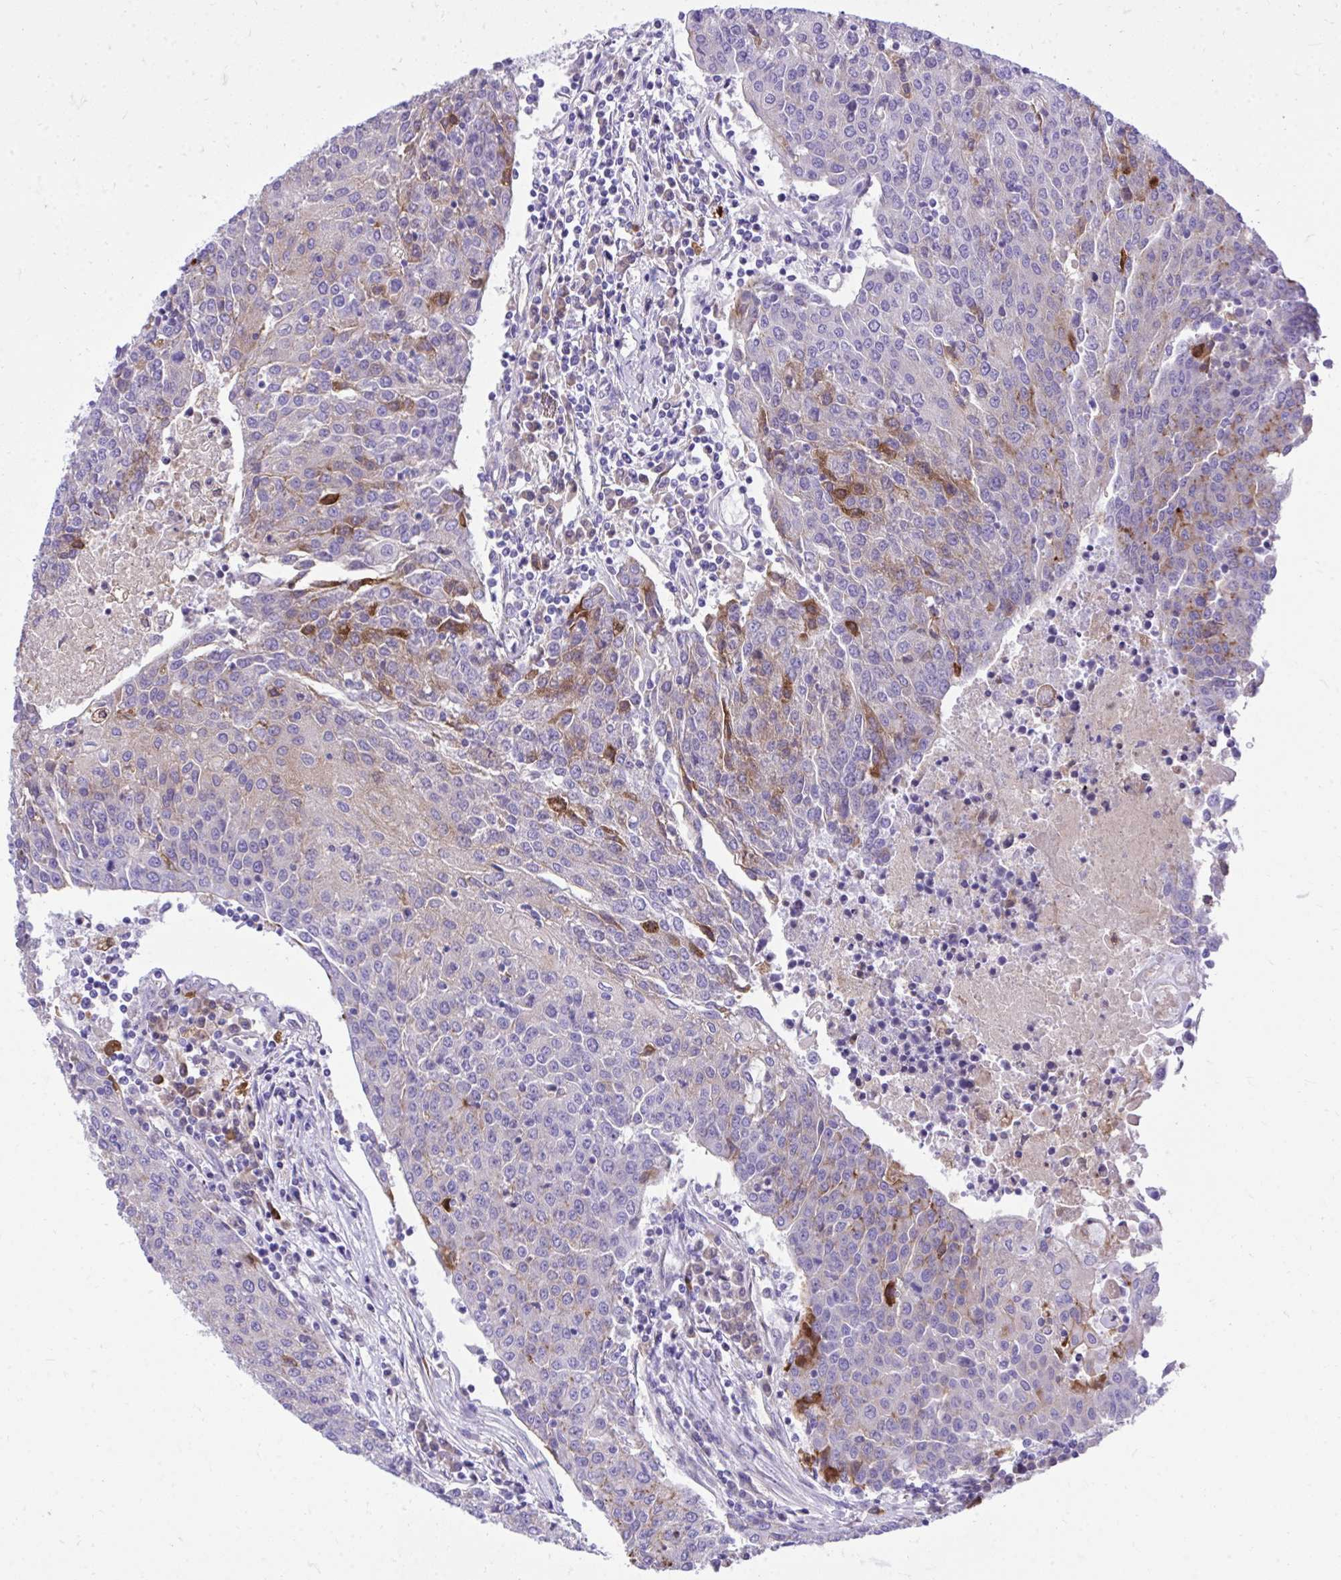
{"staining": {"intensity": "moderate", "quantity": "<25%", "location": "cytoplasmic/membranous"}, "tissue": "urothelial cancer", "cell_type": "Tumor cells", "image_type": "cancer", "snomed": [{"axis": "morphology", "description": "Urothelial carcinoma, High grade"}, {"axis": "topography", "description": "Urinary bladder"}], "caption": "Brown immunohistochemical staining in high-grade urothelial carcinoma shows moderate cytoplasmic/membranous expression in about <25% of tumor cells.", "gene": "HRG", "patient": {"sex": "female", "age": 85}}